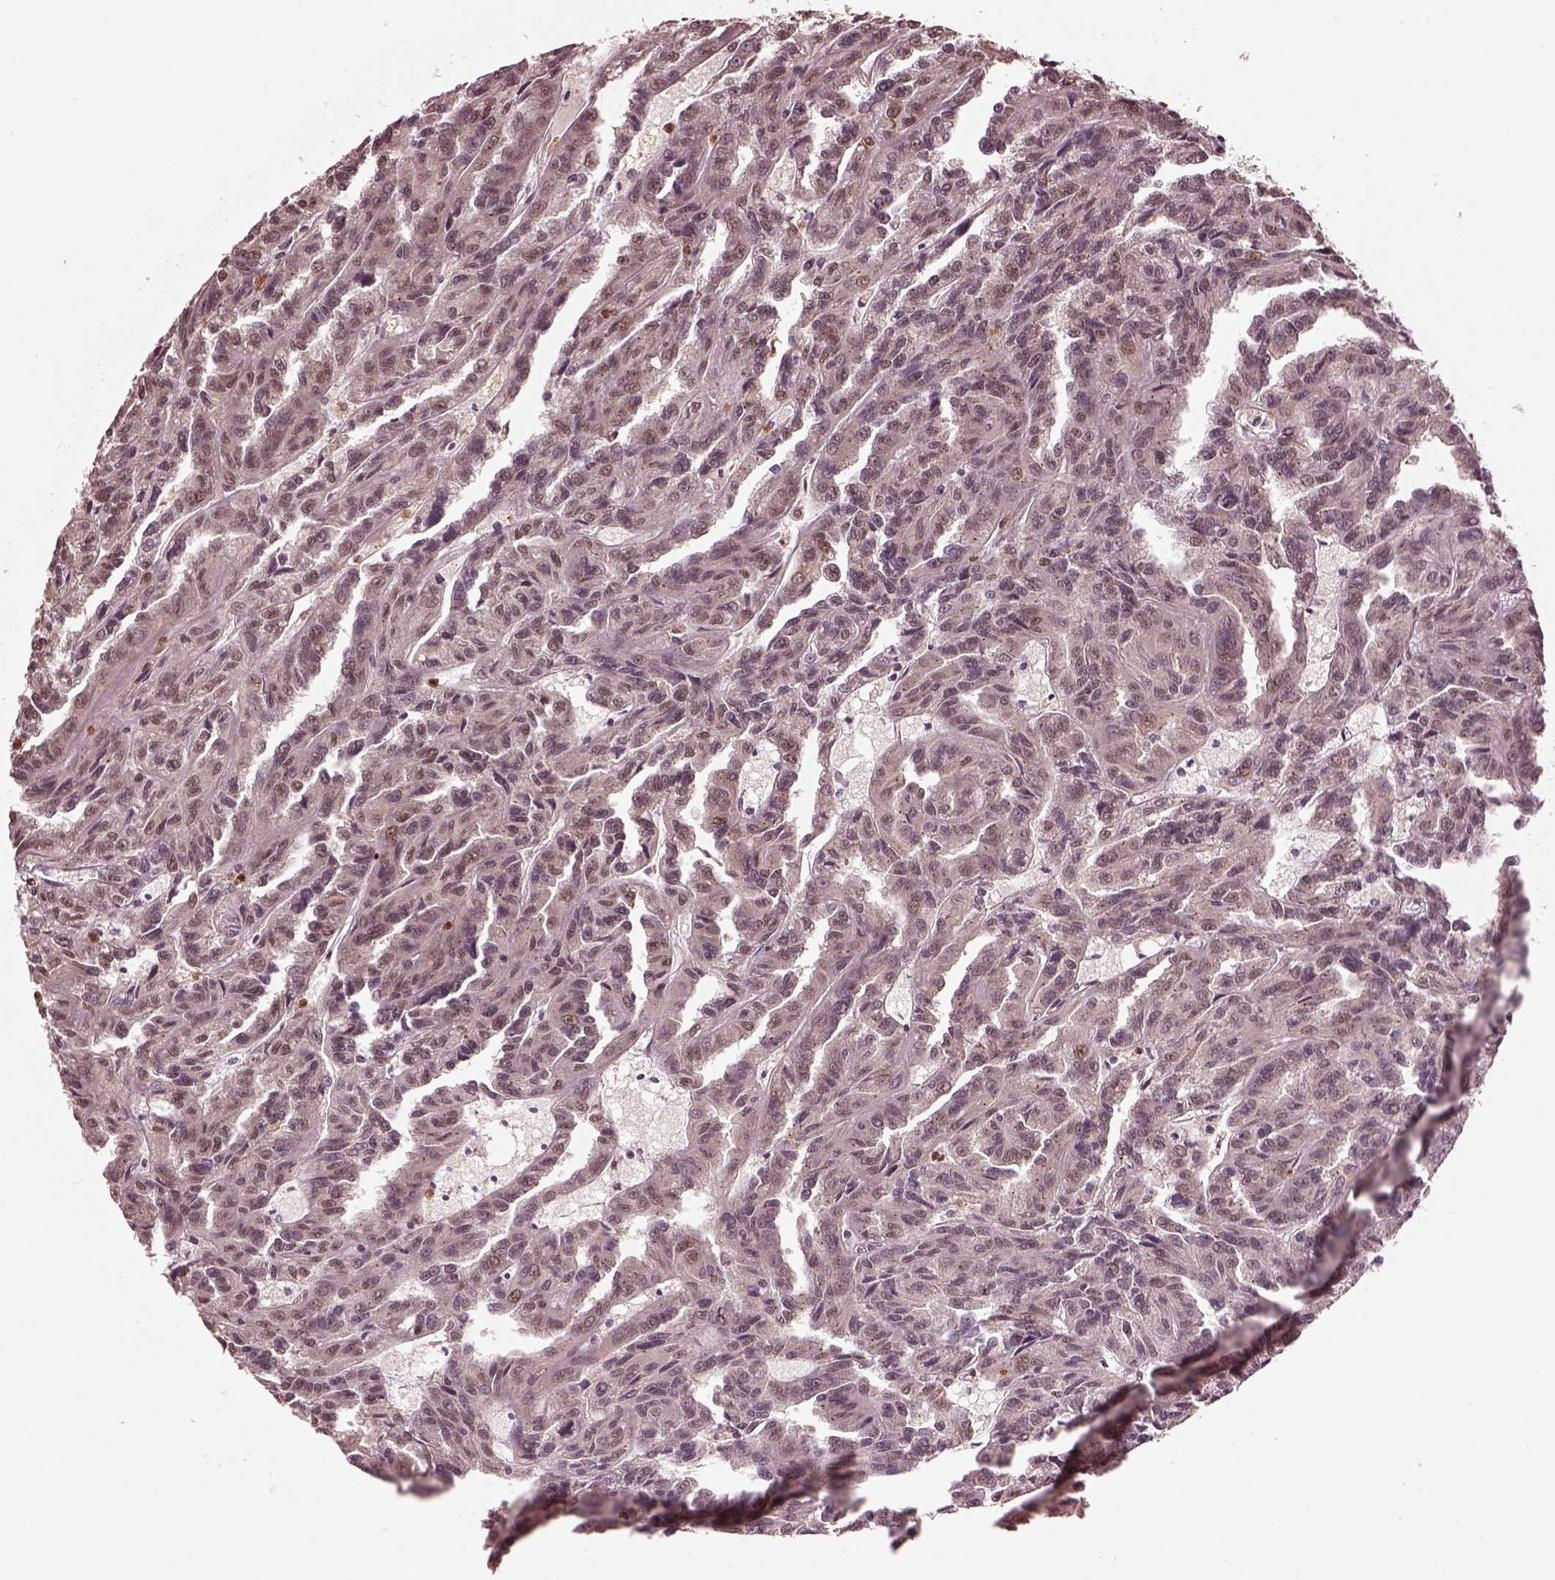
{"staining": {"intensity": "weak", "quantity": "25%-75%", "location": "cytoplasmic/membranous"}, "tissue": "renal cancer", "cell_type": "Tumor cells", "image_type": "cancer", "snomed": [{"axis": "morphology", "description": "Adenocarcinoma, NOS"}, {"axis": "topography", "description": "Kidney"}], "caption": "Adenocarcinoma (renal) was stained to show a protein in brown. There is low levels of weak cytoplasmic/membranous positivity in approximately 25%-75% of tumor cells.", "gene": "RUFY3", "patient": {"sex": "male", "age": 79}}